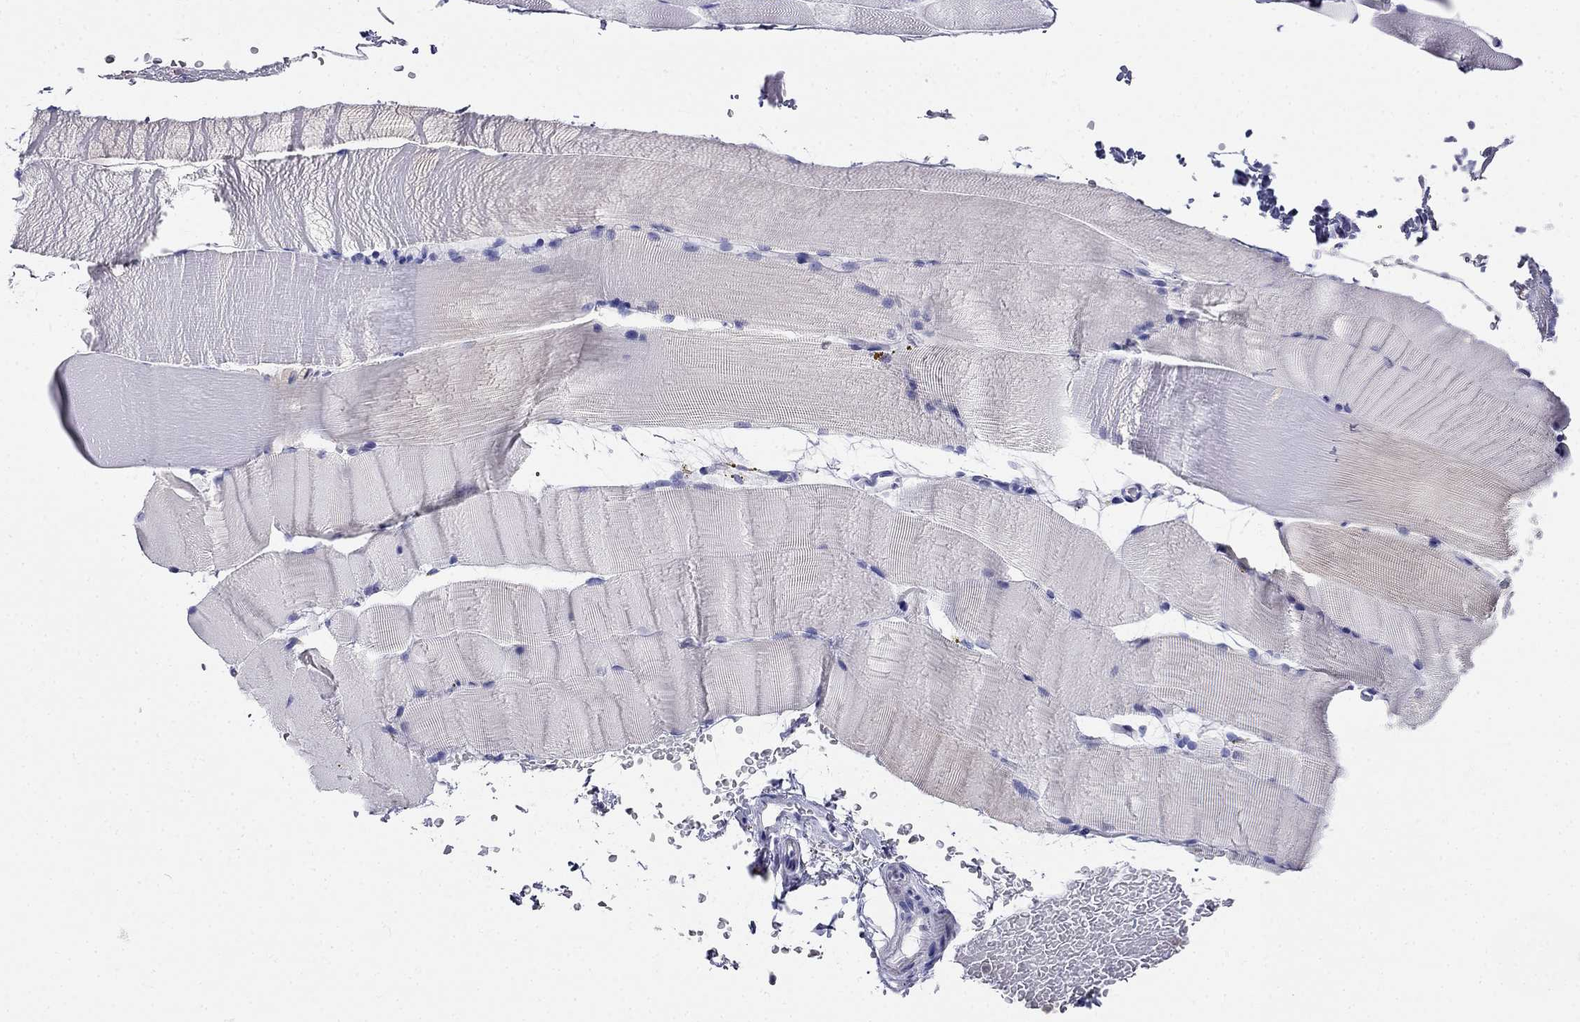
{"staining": {"intensity": "negative", "quantity": "none", "location": "none"}, "tissue": "skeletal muscle", "cell_type": "Myocytes", "image_type": "normal", "snomed": [{"axis": "morphology", "description": "Normal tissue, NOS"}, {"axis": "topography", "description": "Skeletal muscle"}], "caption": "IHC of unremarkable human skeletal muscle demonstrates no positivity in myocytes. (Stains: DAB immunohistochemistry (IHC) with hematoxylin counter stain, Microscopy: brightfield microscopy at high magnification).", "gene": "PPP1R36", "patient": {"sex": "female", "age": 37}}